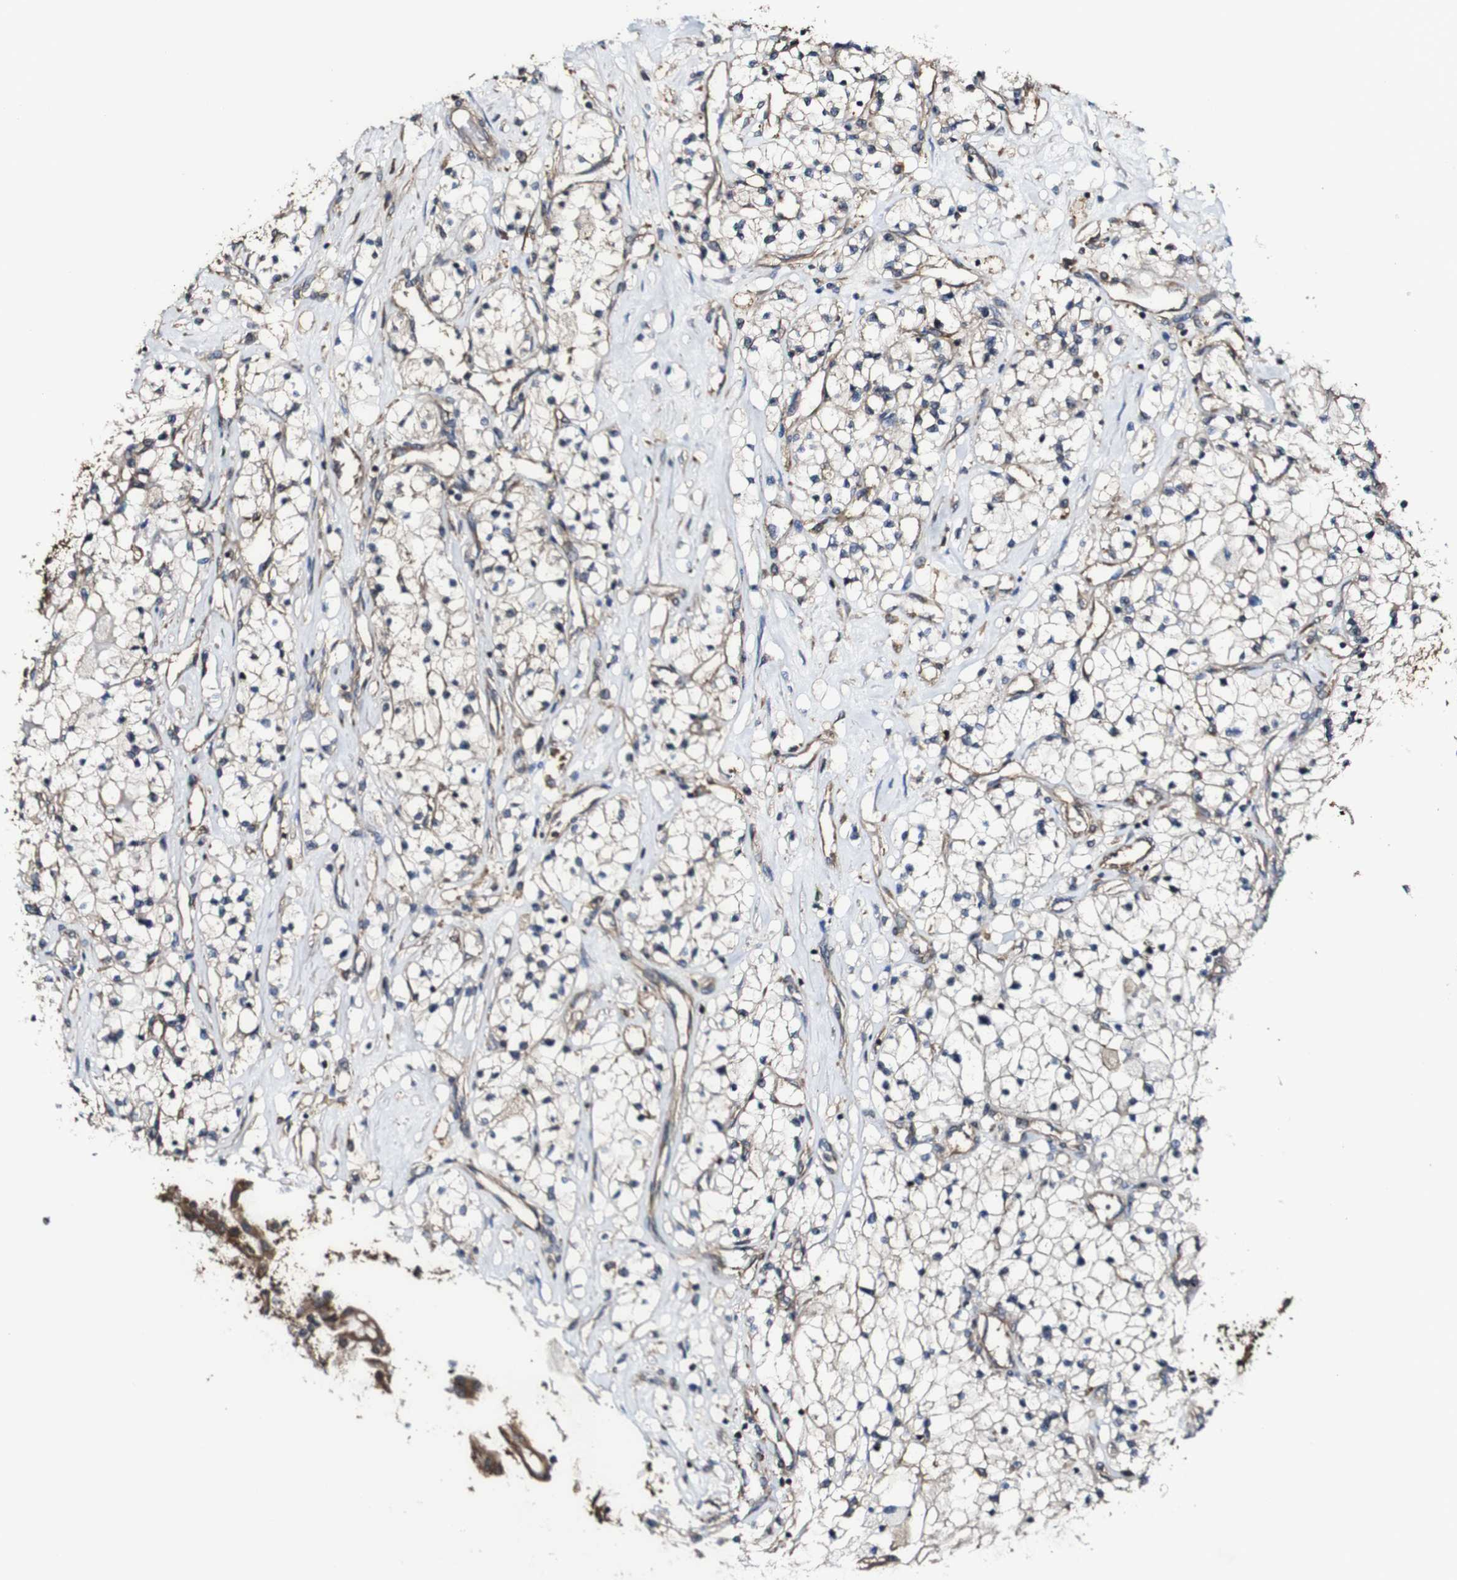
{"staining": {"intensity": "weak", "quantity": ">75%", "location": "cytoplasmic/membranous"}, "tissue": "renal cancer", "cell_type": "Tumor cells", "image_type": "cancer", "snomed": [{"axis": "morphology", "description": "Adenocarcinoma, NOS"}, {"axis": "topography", "description": "Kidney"}], "caption": "Renal cancer stained for a protein demonstrates weak cytoplasmic/membranous positivity in tumor cells.", "gene": "PTPRR", "patient": {"sex": "male", "age": 68}}